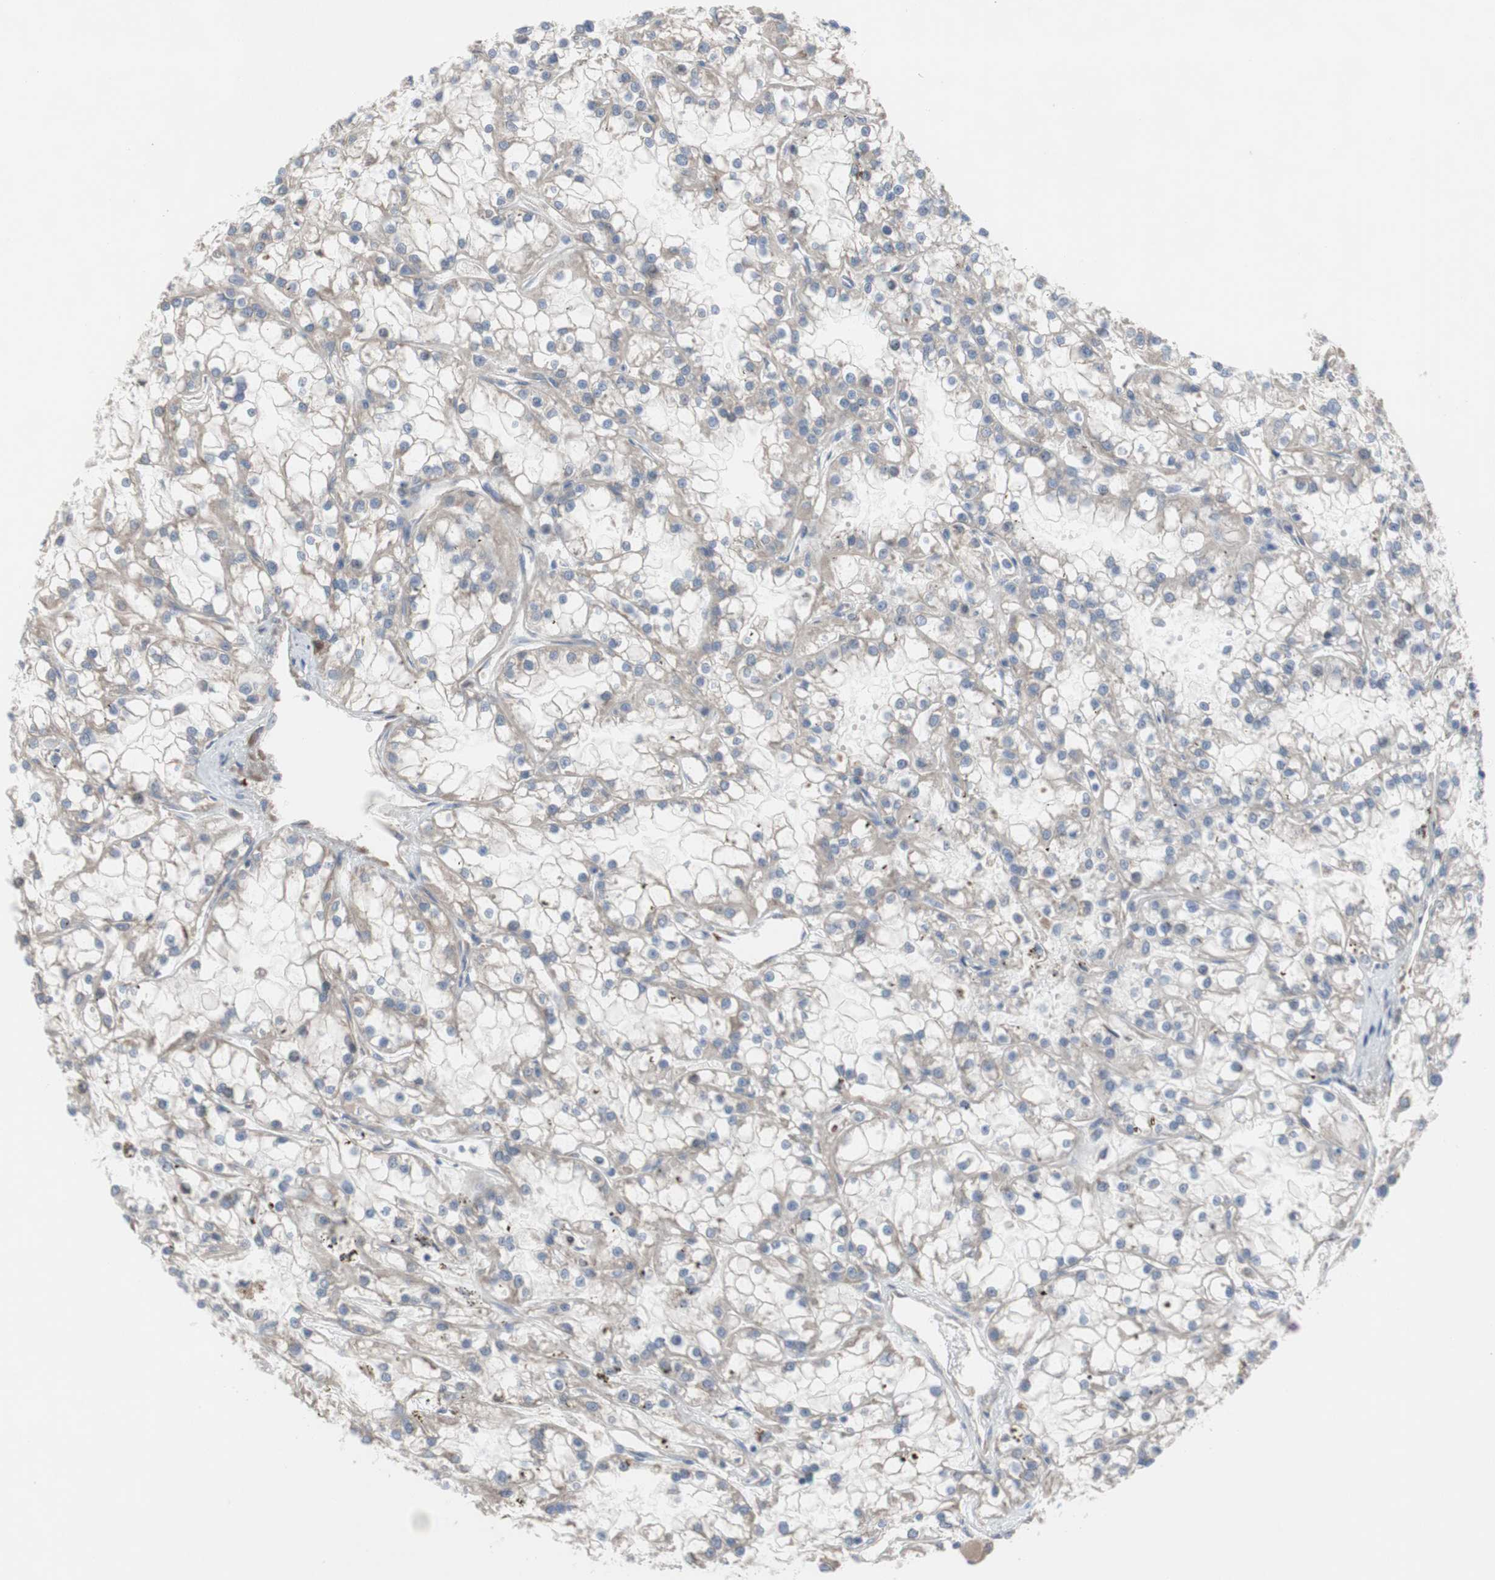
{"staining": {"intensity": "weak", "quantity": "25%-75%", "location": "cytoplasmic/membranous"}, "tissue": "renal cancer", "cell_type": "Tumor cells", "image_type": "cancer", "snomed": [{"axis": "morphology", "description": "Adenocarcinoma, NOS"}, {"axis": "topography", "description": "Kidney"}], "caption": "DAB immunohistochemical staining of renal cancer (adenocarcinoma) displays weak cytoplasmic/membranous protein positivity in about 25%-75% of tumor cells.", "gene": "TTC14", "patient": {"sex": "female", "age": 52}}